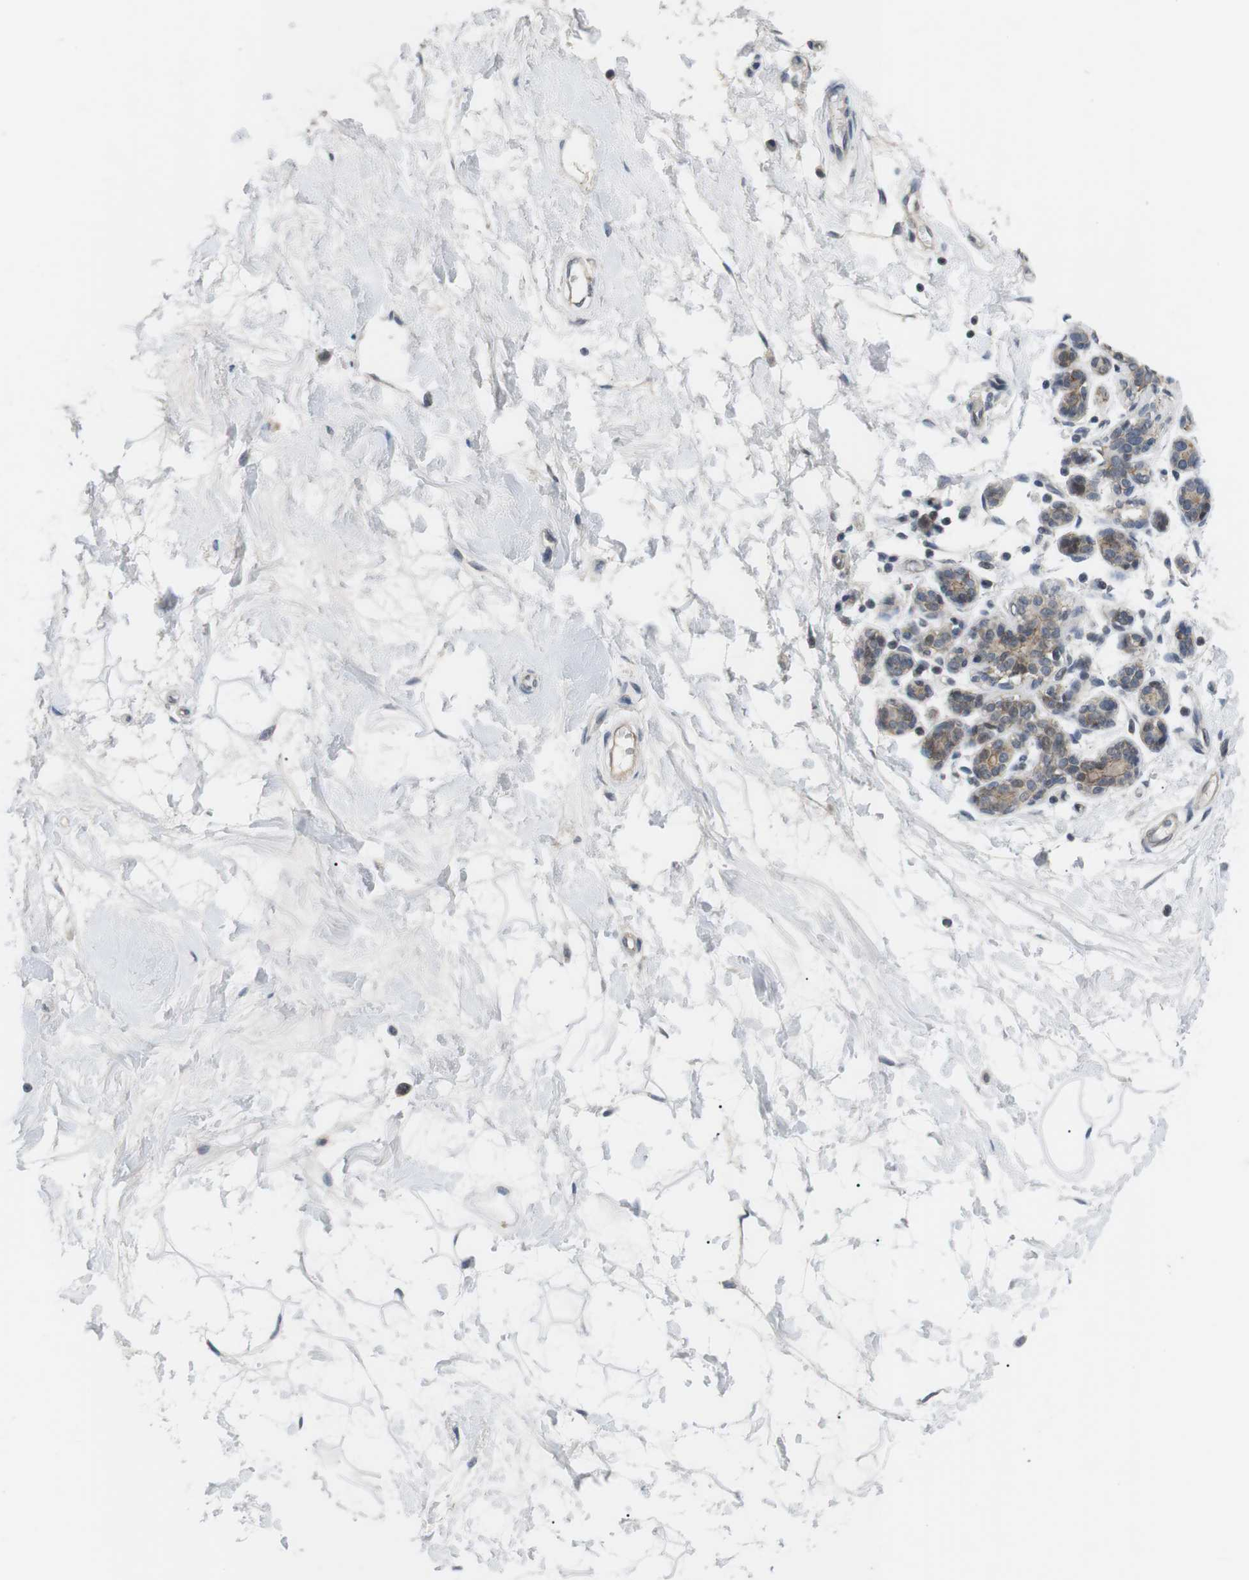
{"staining": {"intensity": "negative", "quantity": "none", "location": "none"}, "tissue": "breast", "cell_type": "Adipocytes", "image_type": "normal", "snomed": [{"axis": "morphology", "description": "Normal tissue, NOS"}, {"axis": "morphology", "description": "Lobular carcinoma"}, {"axis": "topography", "description": "Breast"}], "caption": "A micrograph of human breast is negative for staining in adipocytes. The staining is performed using DAB brown chromogen with nuclei counter-stained in using hematoxylin.", "gene": "NECTIN1", "patient": {"sex": "female", "age": 59}}